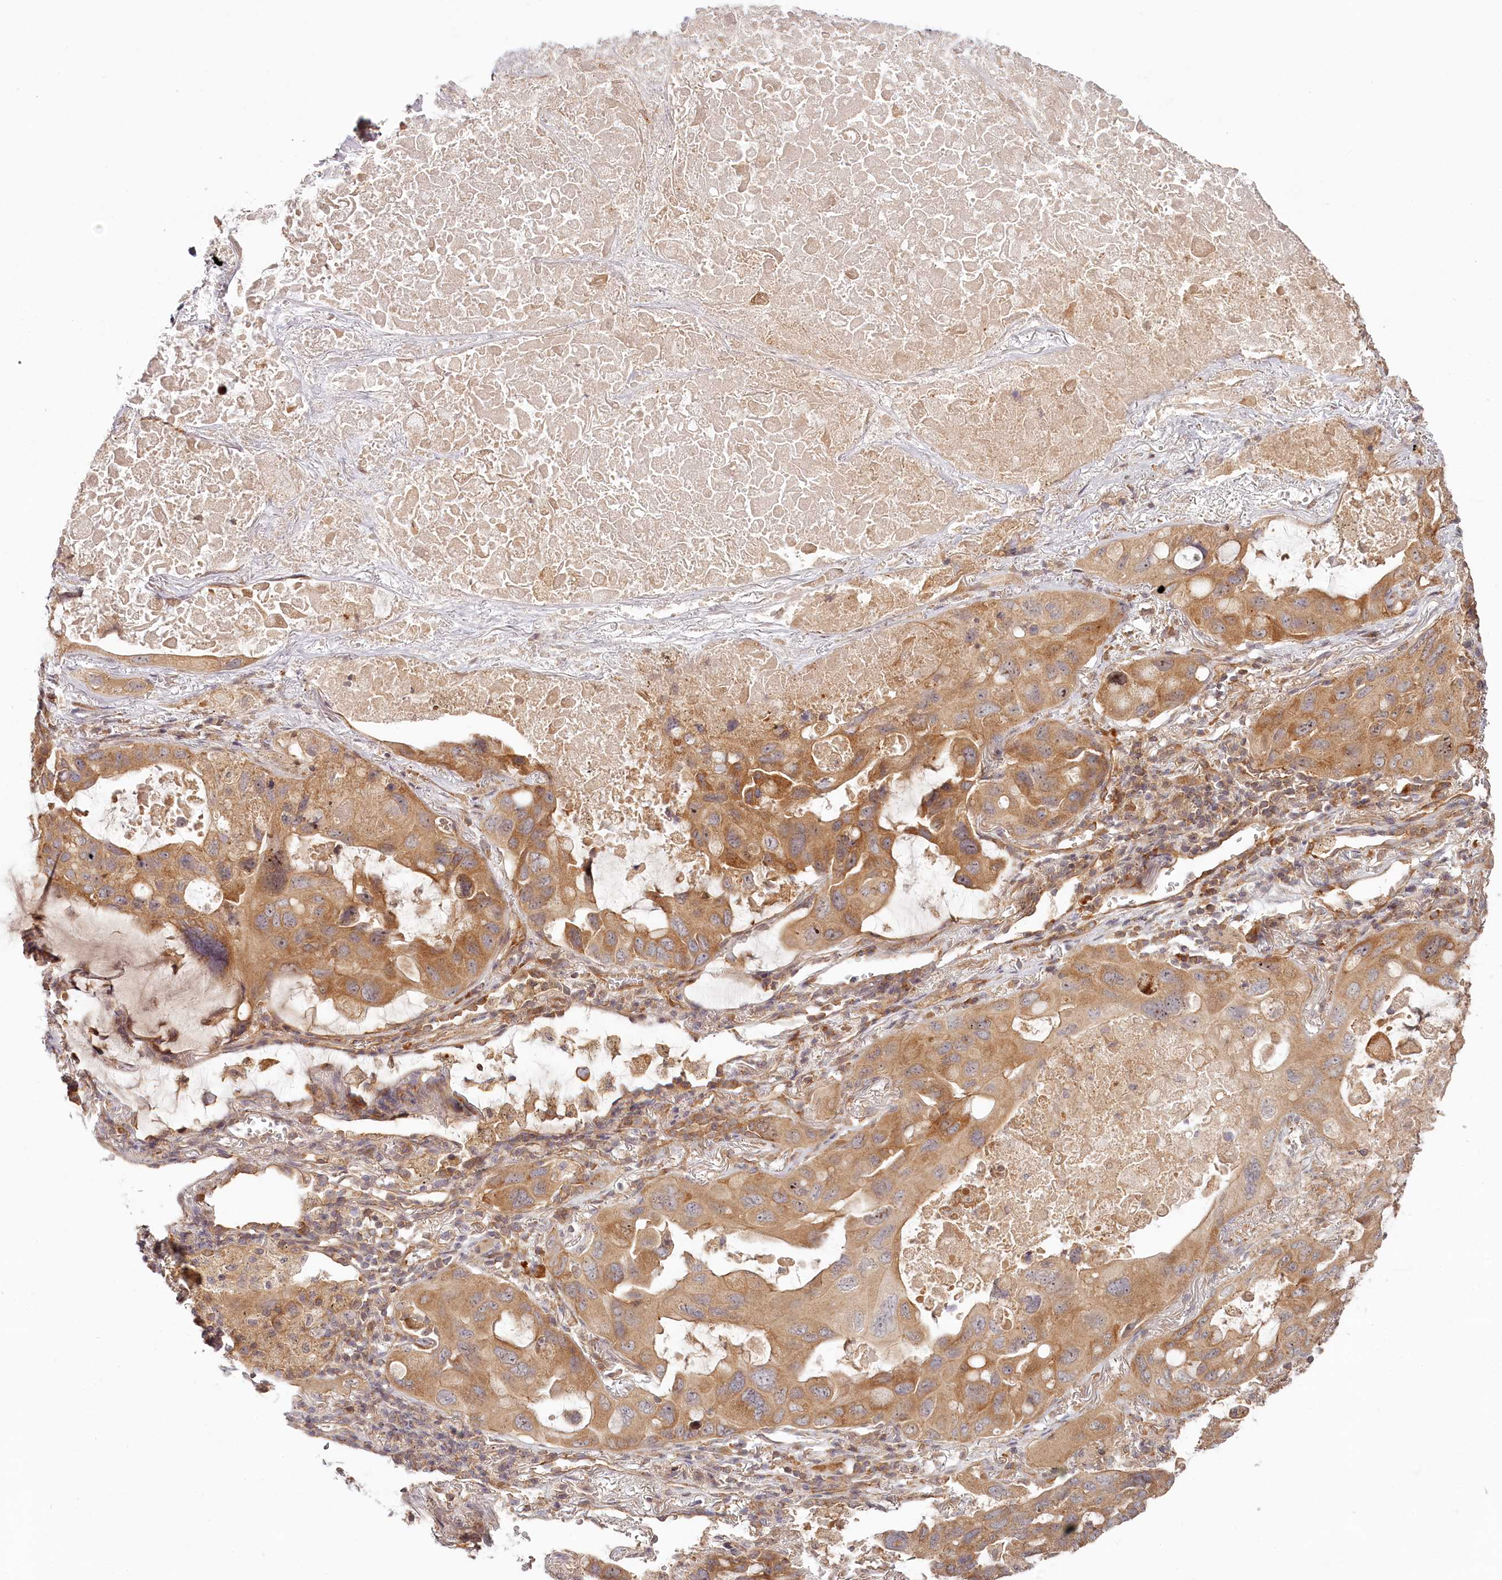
{"staining": {"intensity": "moderate", "quantity": ">75%", "location": "cytoplasmic/membranous"}, "tissue": "lung cancer", "cell_type": "Tumor cells", "image_type": "cancer", "snomed": [{"axis": "morphology", "description": "Squamous cell carcinoma, NOS"}, {"axis": "topography", "description": "Lung"}], "caption": "Approximately >75% of tumor cells in human lung cancer exhibit moderate cytoplasmic/membranous protein expression as visualized by brown immunohistochemical staining.", "gene": "TMIE", "patient": {"sex": "female", "age": 73}}